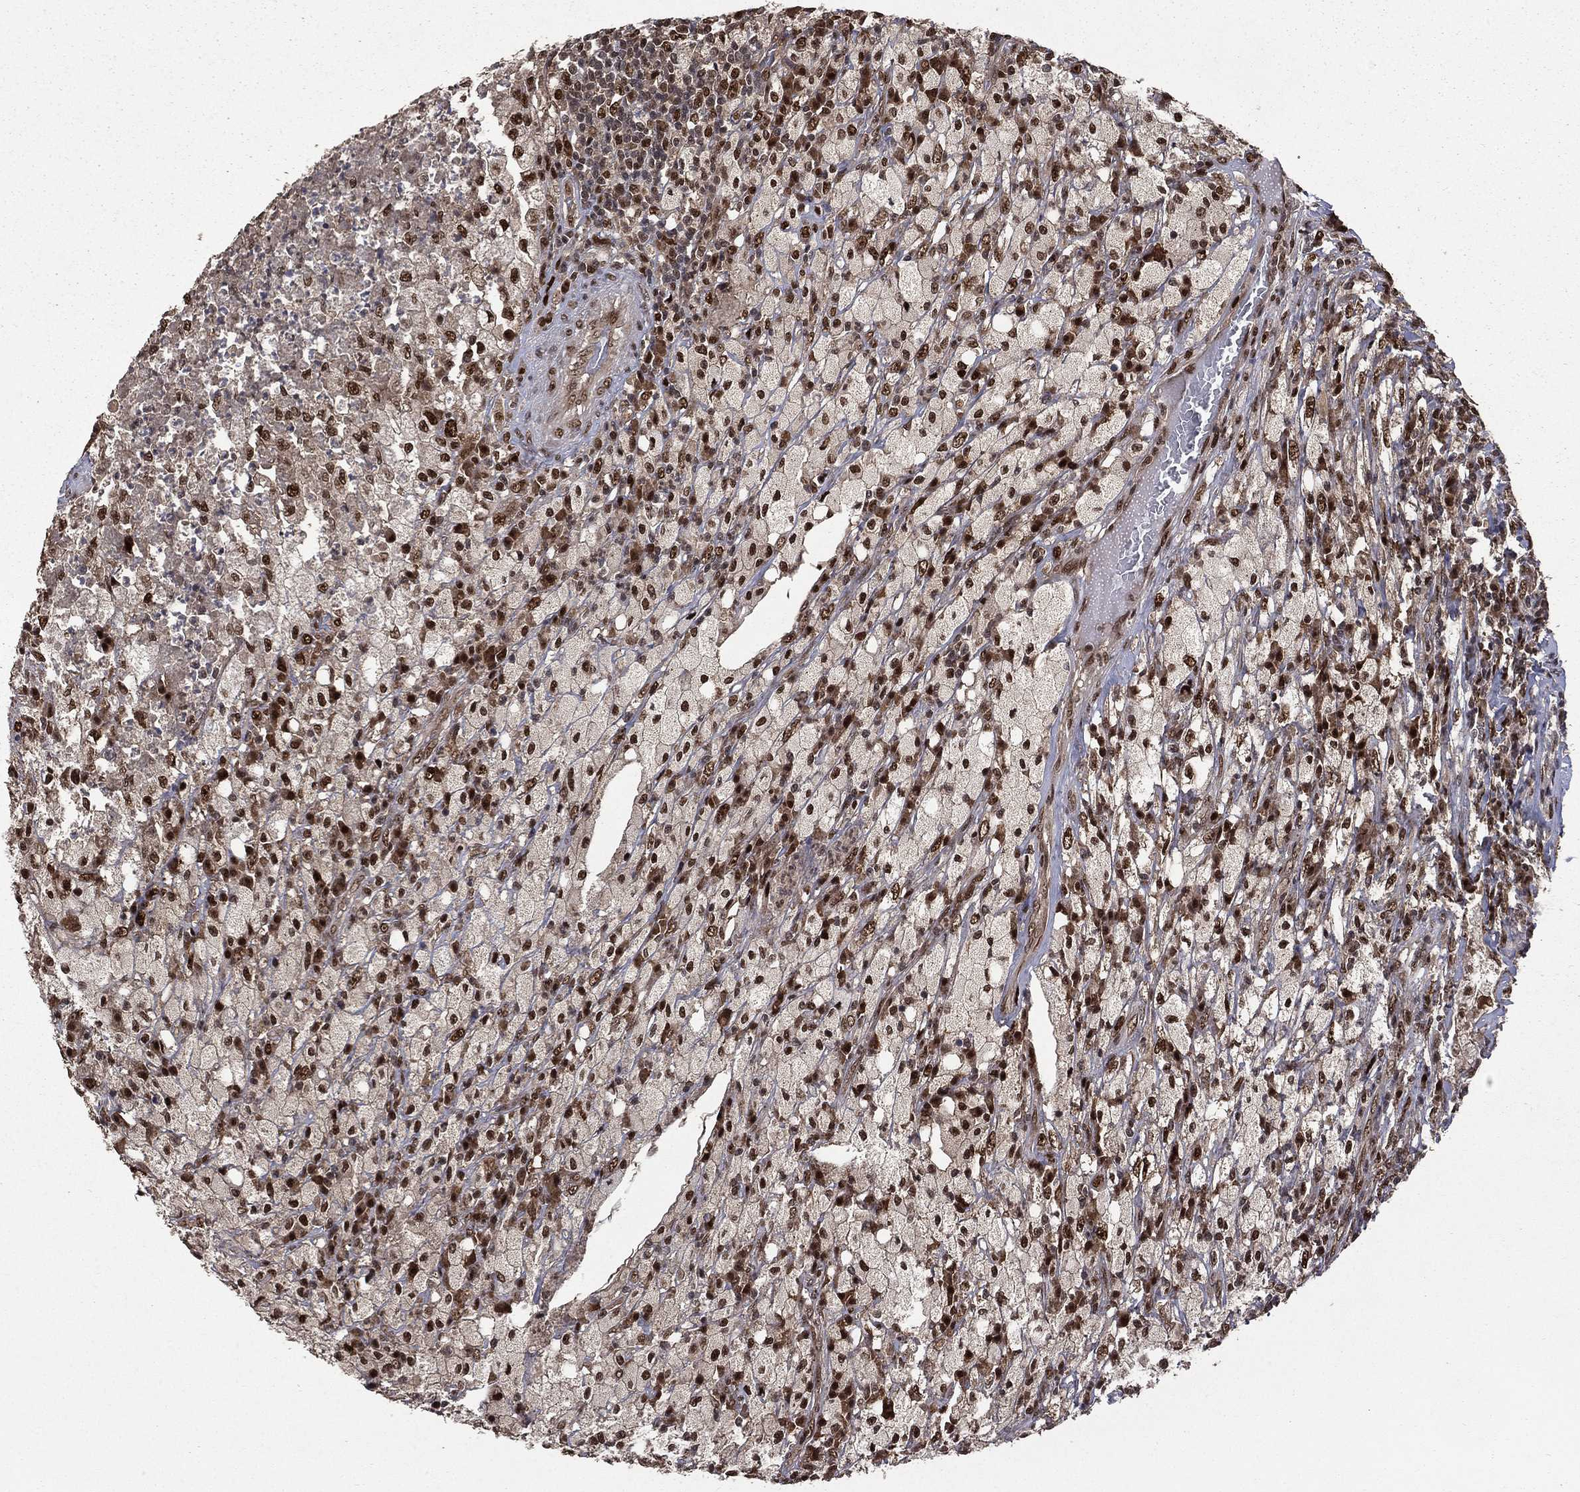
{"staining": {"intensity": "strong", "quantity": "25%-75%", "location": "nuclear"}, "tissue": "testis cancer", "cell_type": "Tumor cells", "image_type": "cancer", "snomed": [{"axis": "morphology", "description": "Necrosis, NOS"}, {"axis": "morphology", "description": "Carcinoma, Embryonal, NOS"}, {"axis": "topography", "description": "Testis"}], "caption": "Tumor cells display high levels of strong nuclear staining in approximately 25%-75% of cells in testis cancer.", "gene": "JMJD6", "patient": {"sex": "male", "age": 19}}